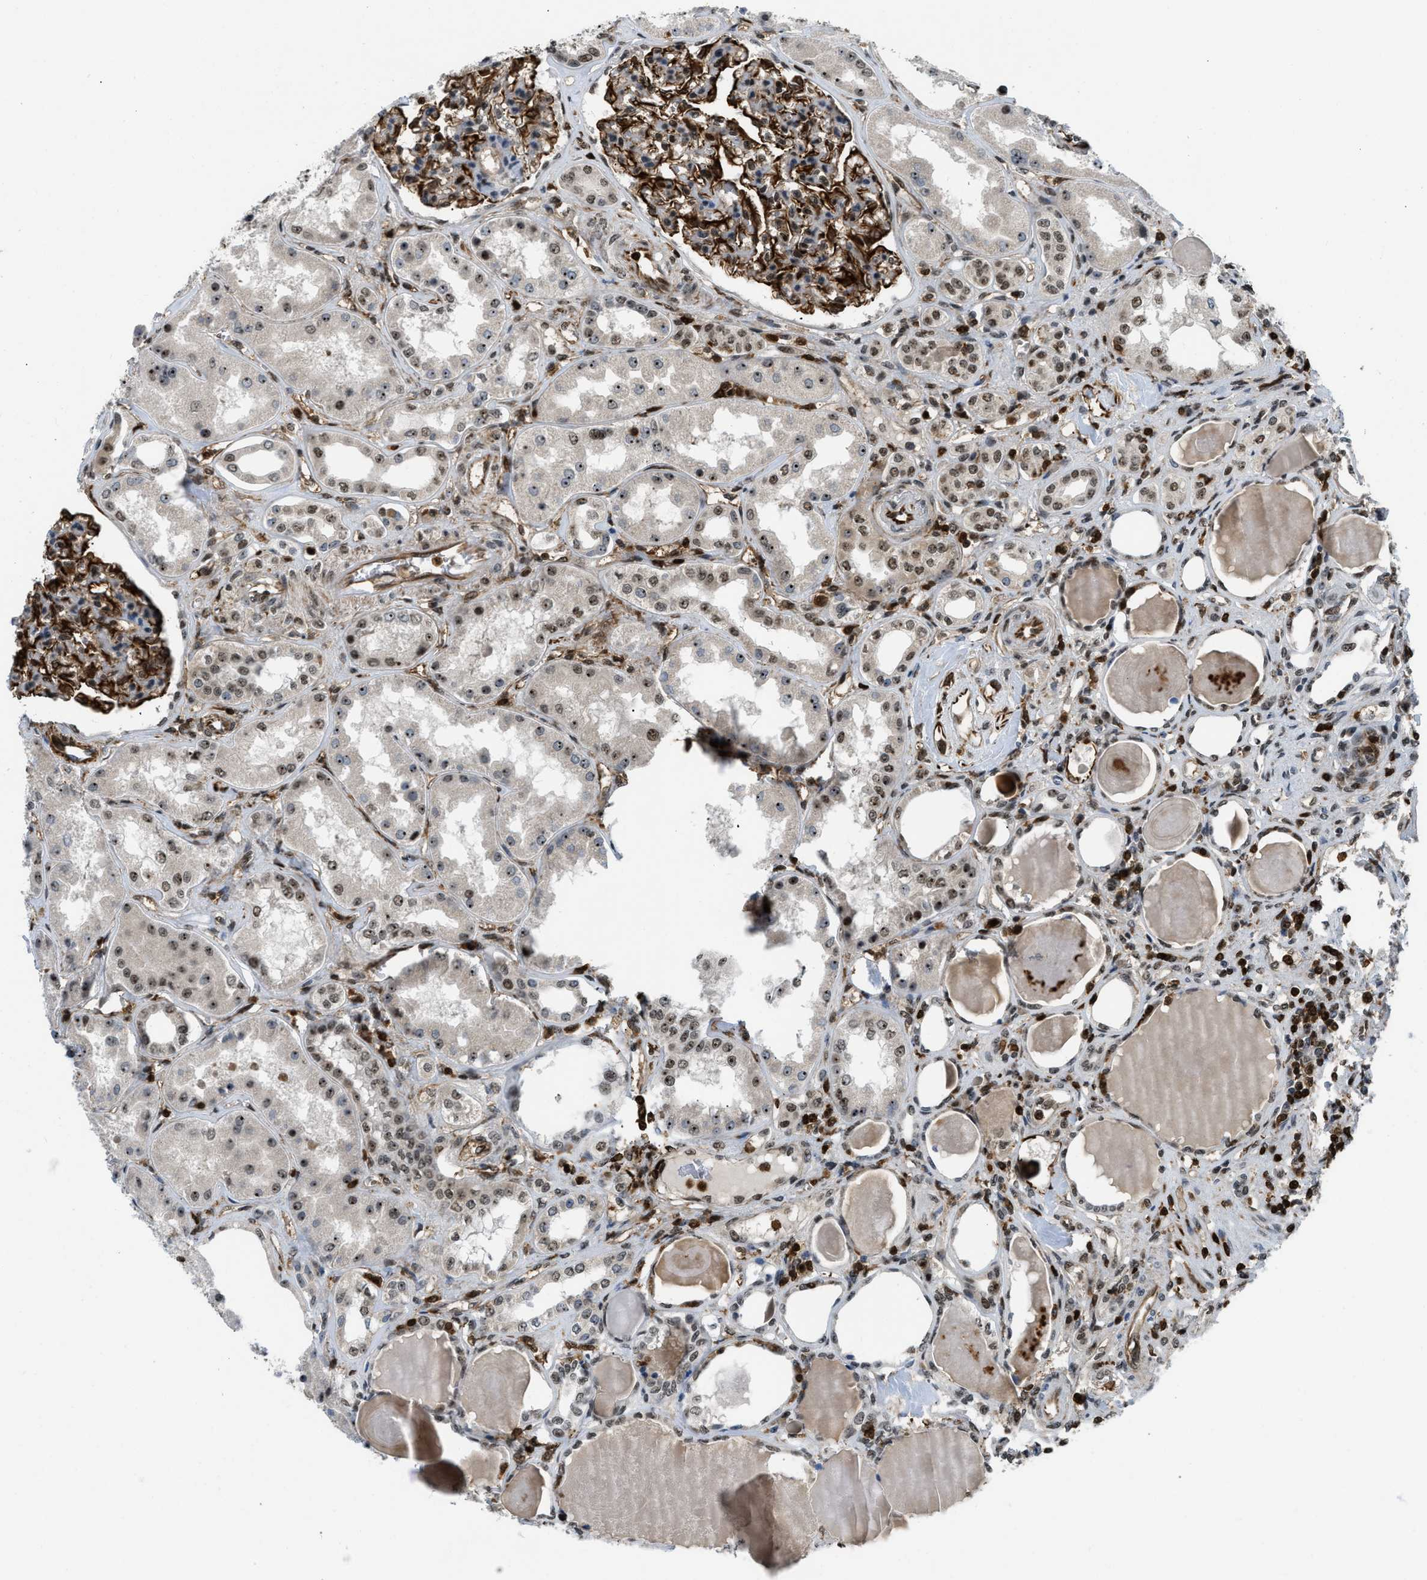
{"staining": {"intensity": "strong", "quantity": ">75%", "location": "cytoplasmic/membranous,nuclear"}, "tissue": "kidney", "cell_type": "Cells in glomeruli", "image_type": "normal", "snomed": [{"axis": "morphology", "description": "Normal tissue, NOS"}, {"axis": "topography", "description": "Kidney"}], "caption": "This is an image of immunohistochemistry staining of normal kidney, which shows strong expression in the cytoplasmic/membranous,nuclear of cells in glomeruli.", "gene": "E2F1", "patient": {"sex": "female", "age": 56}}